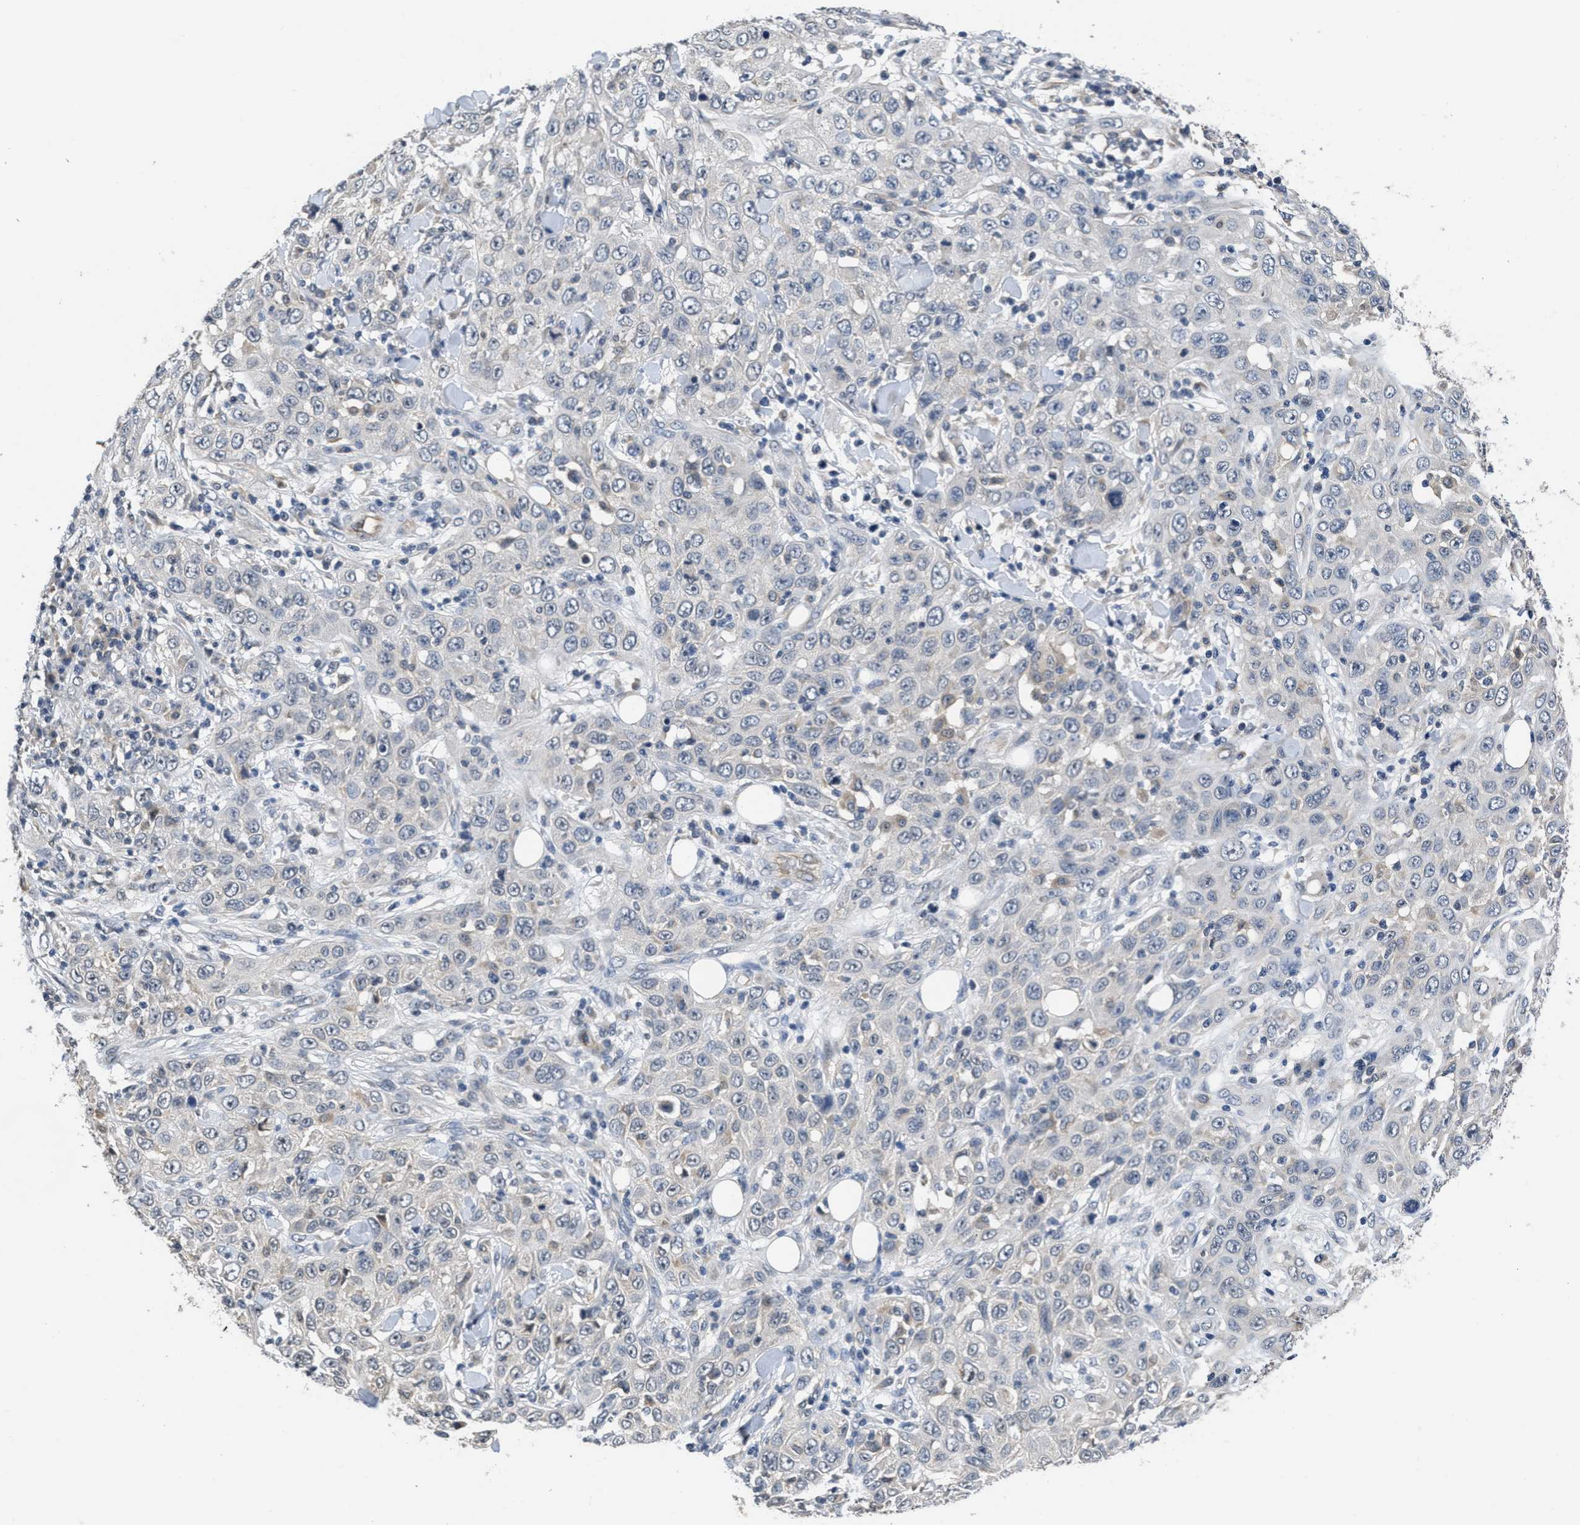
{"staining": {"intensity": "negative", "quantity": "none", "location": "none"}, "tissue": "skin cancer", "cell_type": "Tumor cells", "image_type": "cancer", "snomed": [{"axis": "morphology", "description": "Squamous cell carcinoma, NOS"}, {"axis": "topography", "description": "Skin"}], "caption": "Tumor cells show no significant staining in skin squamous cell carcinoma.", "gene": "ANGPT1", "patient": {"sex": "female", "age": 88}}